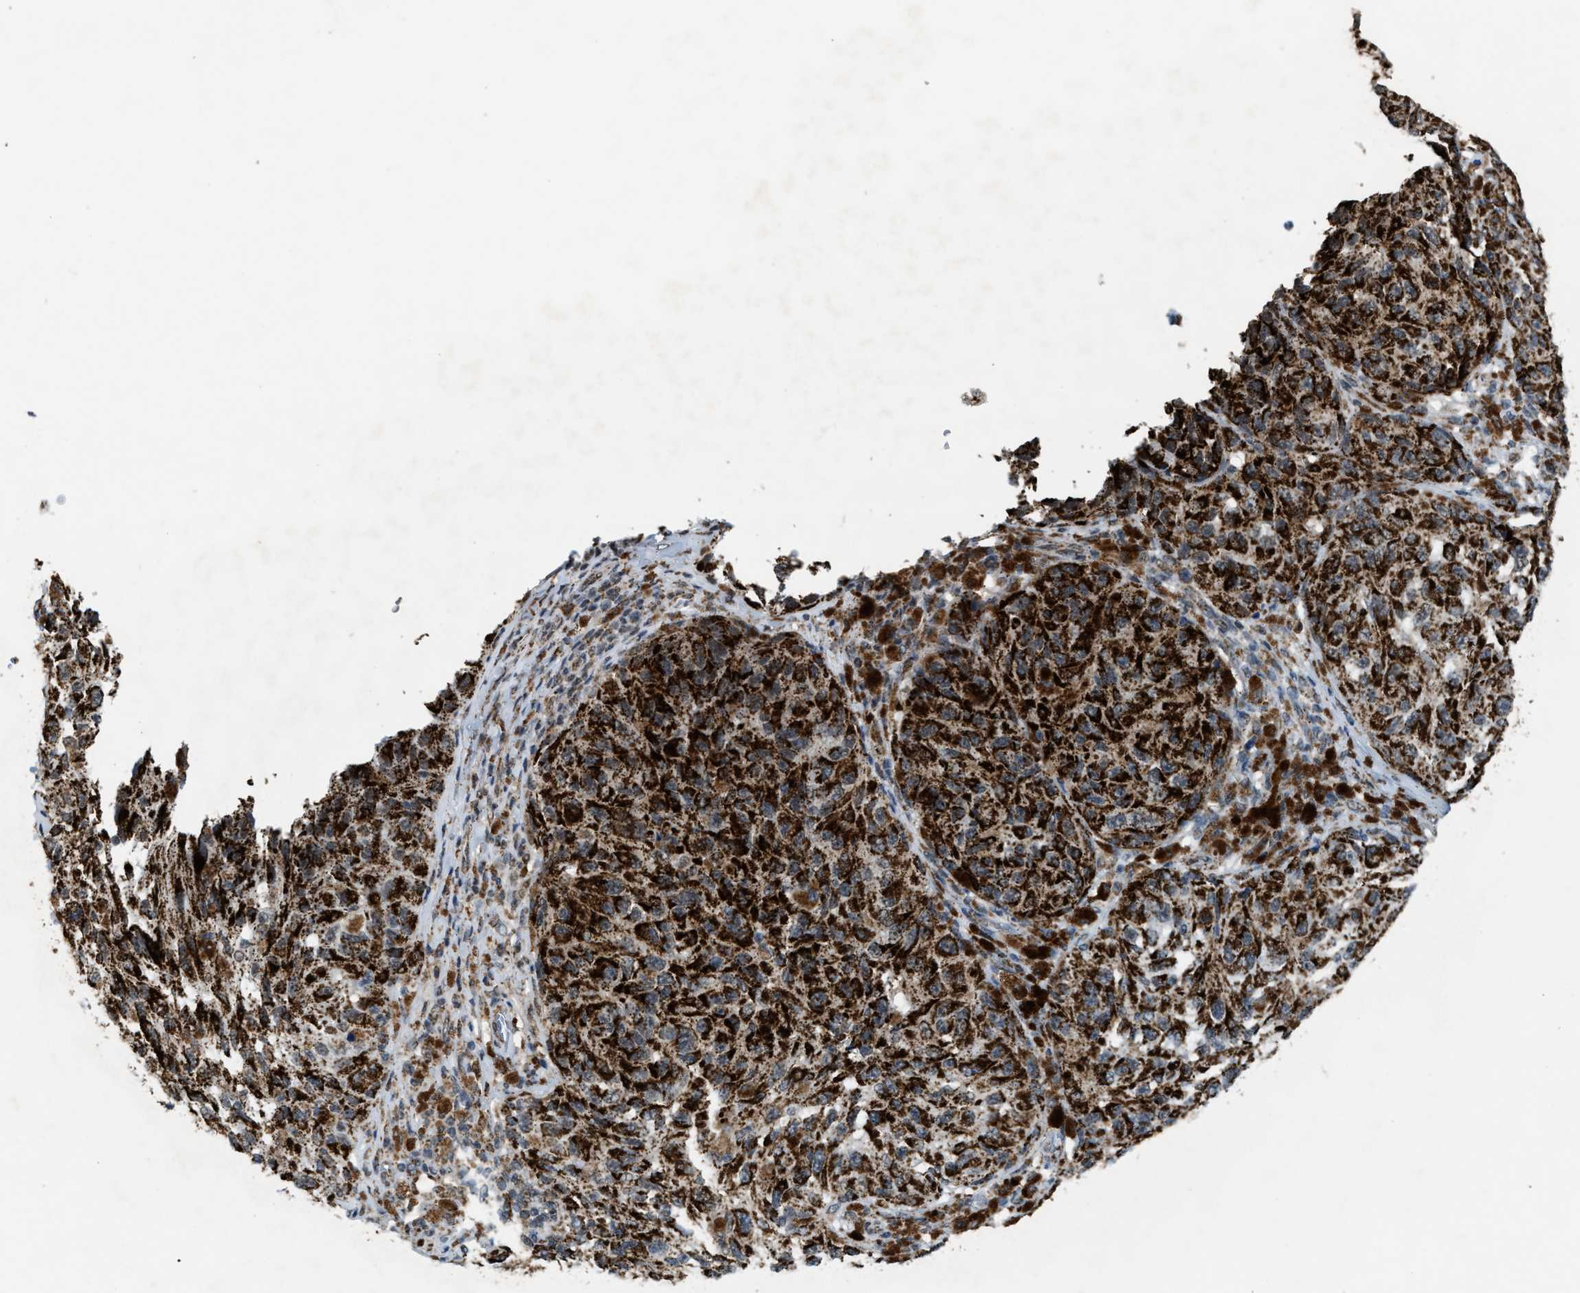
{"staining": {"intensity": "strong", "quantity": ">75%", "location": "cytoplasmic/membranous"}, "tissue": "melanoma", "cell_type": "Tumor cells", "image_type": "cancer", "snomed": [{"axis": "morphology", "description": "Malignant melanoma, NOS"}, {"axis": "topography", "description": "Skin"}], "caption": "A micrograph of malignant melanoma stained for a protein displays strong cytoplasmic/membranous brown staining in tumor cells.", "gene": "HIBADH", "patient": {"sex": "female", "age": 73}}